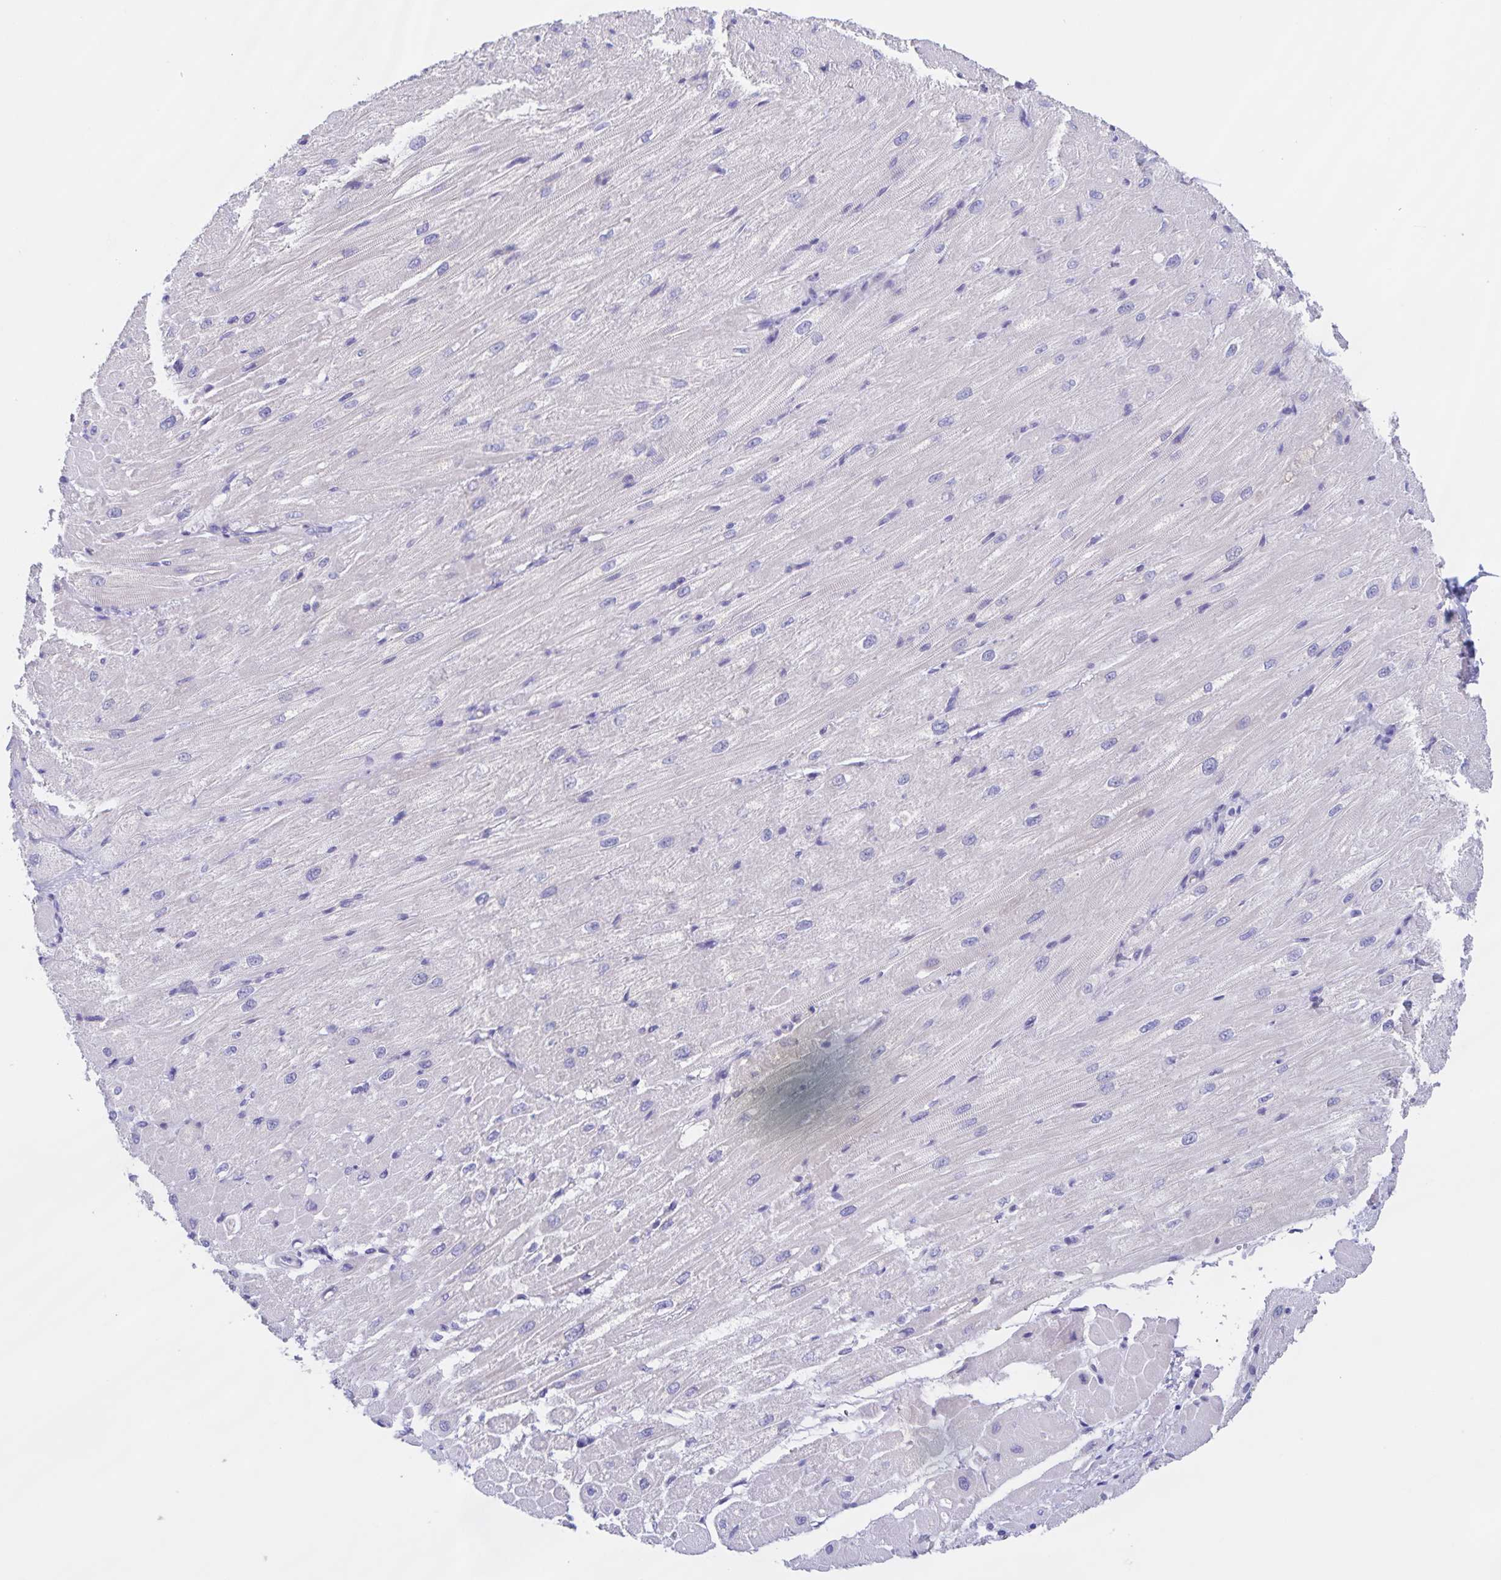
{"staining": {"intensity": "negative", "quantity": "none", "location": "none"}, "tissue": "heart muscle", "cell_type": "Cardiomyocytes", "image_type": "normal", "snomed": [{"axis": "morphology", "description": "Normal tissue, NOS"}, {"axis": "topography", "description": "Heart"}], "caption": "Immunohistochemical staining of benign human heart muscle shows no significant staining in cardiomyocytes.", "gene": "DMGDH", "patient": {"sex": "male", "age": 62}}